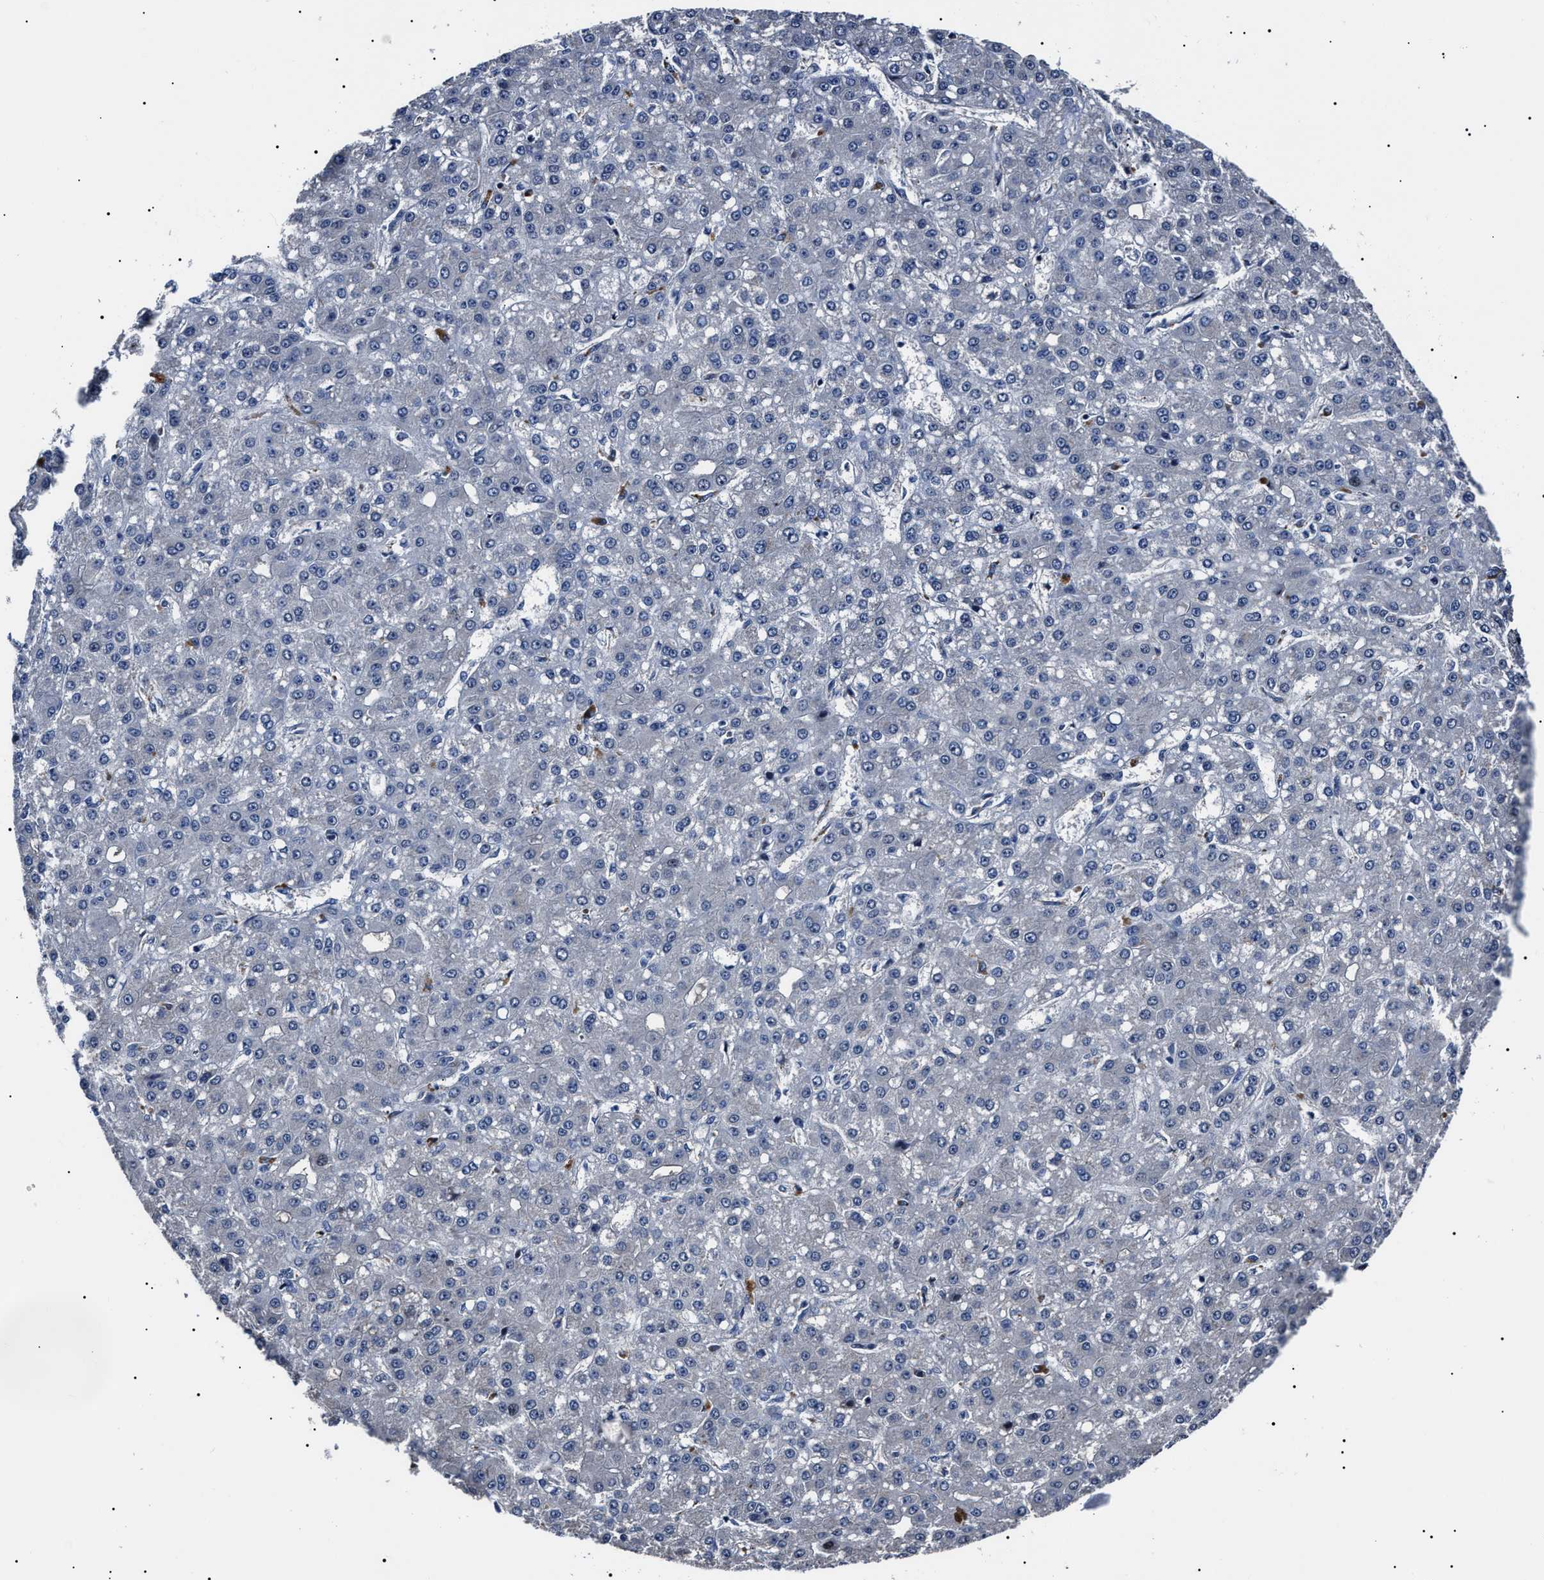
{"staining": {"intensity": "negative", "quantity": "none", "location": "none"}, "tissue": "liver cancer", "cell_type": "Tumor cells", "image_type": "cancer", "snomed": [{"axis": "morphology", "description": "Carcinoma, Hepatocellular, NOS"}, {"axis": "topography", "description": "Liver"}], "caption": "The immunohistochemistry (IHC) micrograph has no significant expression in tumor cells of hepatocellular carcinoma (liver) tissue.", "gene": "IFT81", "patient": {"sex": "male", "age": 67}}